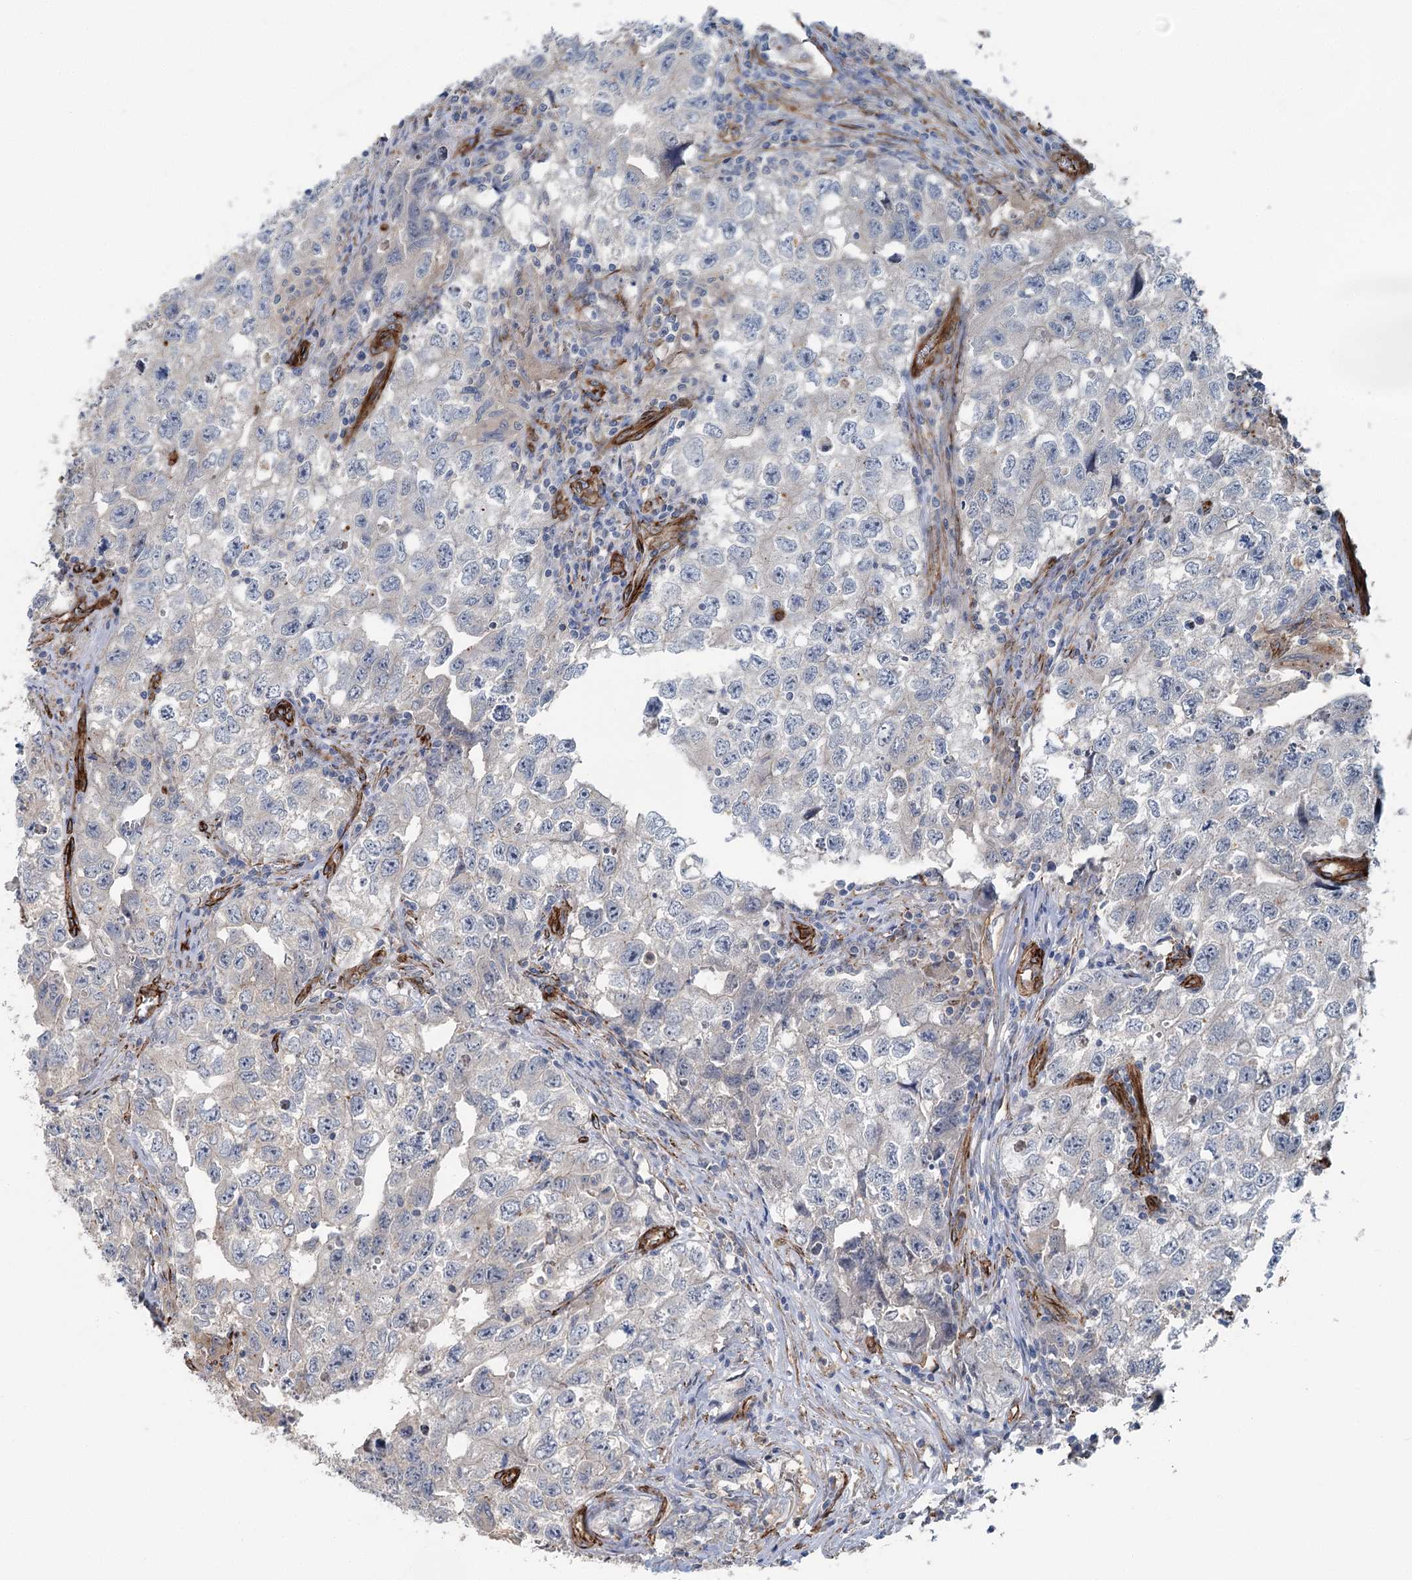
{"staining": {"intensity": "negative", "quantity": "none", "location": "none"}, "tissue": "testis cancer", "cell_type": "Tumor cells", "image_type": "cancer", "snomed": [{"axis": "morphology", "description": "Seminoma, NOS"}, {"axis": "morphology", "description": "Carcinoma, Embryonal, NOS"}, {"axis": "topography", "description": "Testis"}], "caption": "This is an IHC photomicrograph of testis cancer (seminoma). There is no positivity in tumor cells.", "gene": "IQSEC1", "patient": {"sex": "male", "age": 43}}